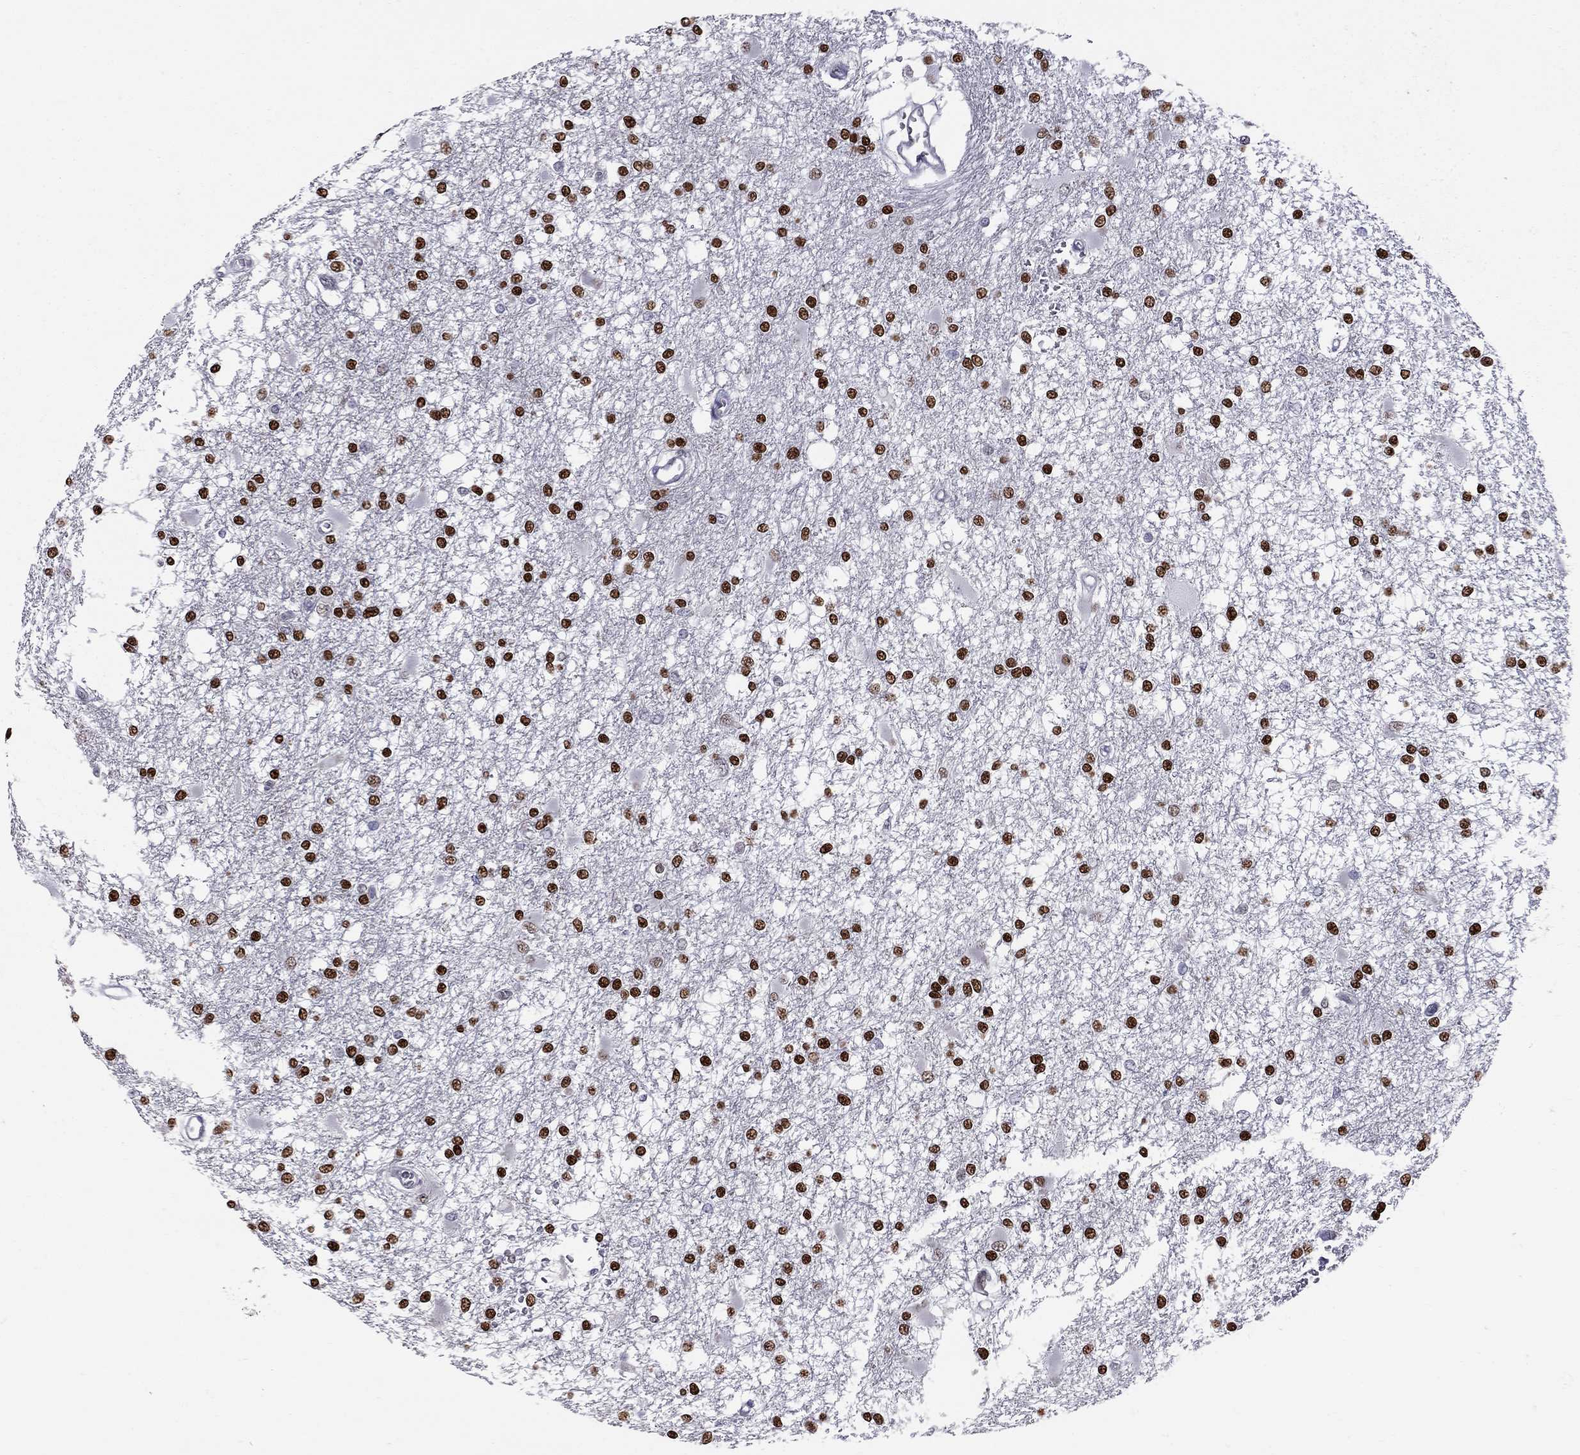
{"staining": {"intensity": "strong", "quantity": ">75%", "location": "nuclear"}, "tissue": "glioma", "cell_type": "Tumor cells", "image_type": "cancer", "snomed": [{"axis": "morphology", "description": "Glioma, malignant, High grade"}, {"axis": "topography", "description": "Cerebral cortex"}], "caption": "The image reveals a brown stain indicating the presence of a protein in the nuclear of tumor cells in glioma.", "gene": "PCGF3", "patient": {"sex": "male", "age": 79}}